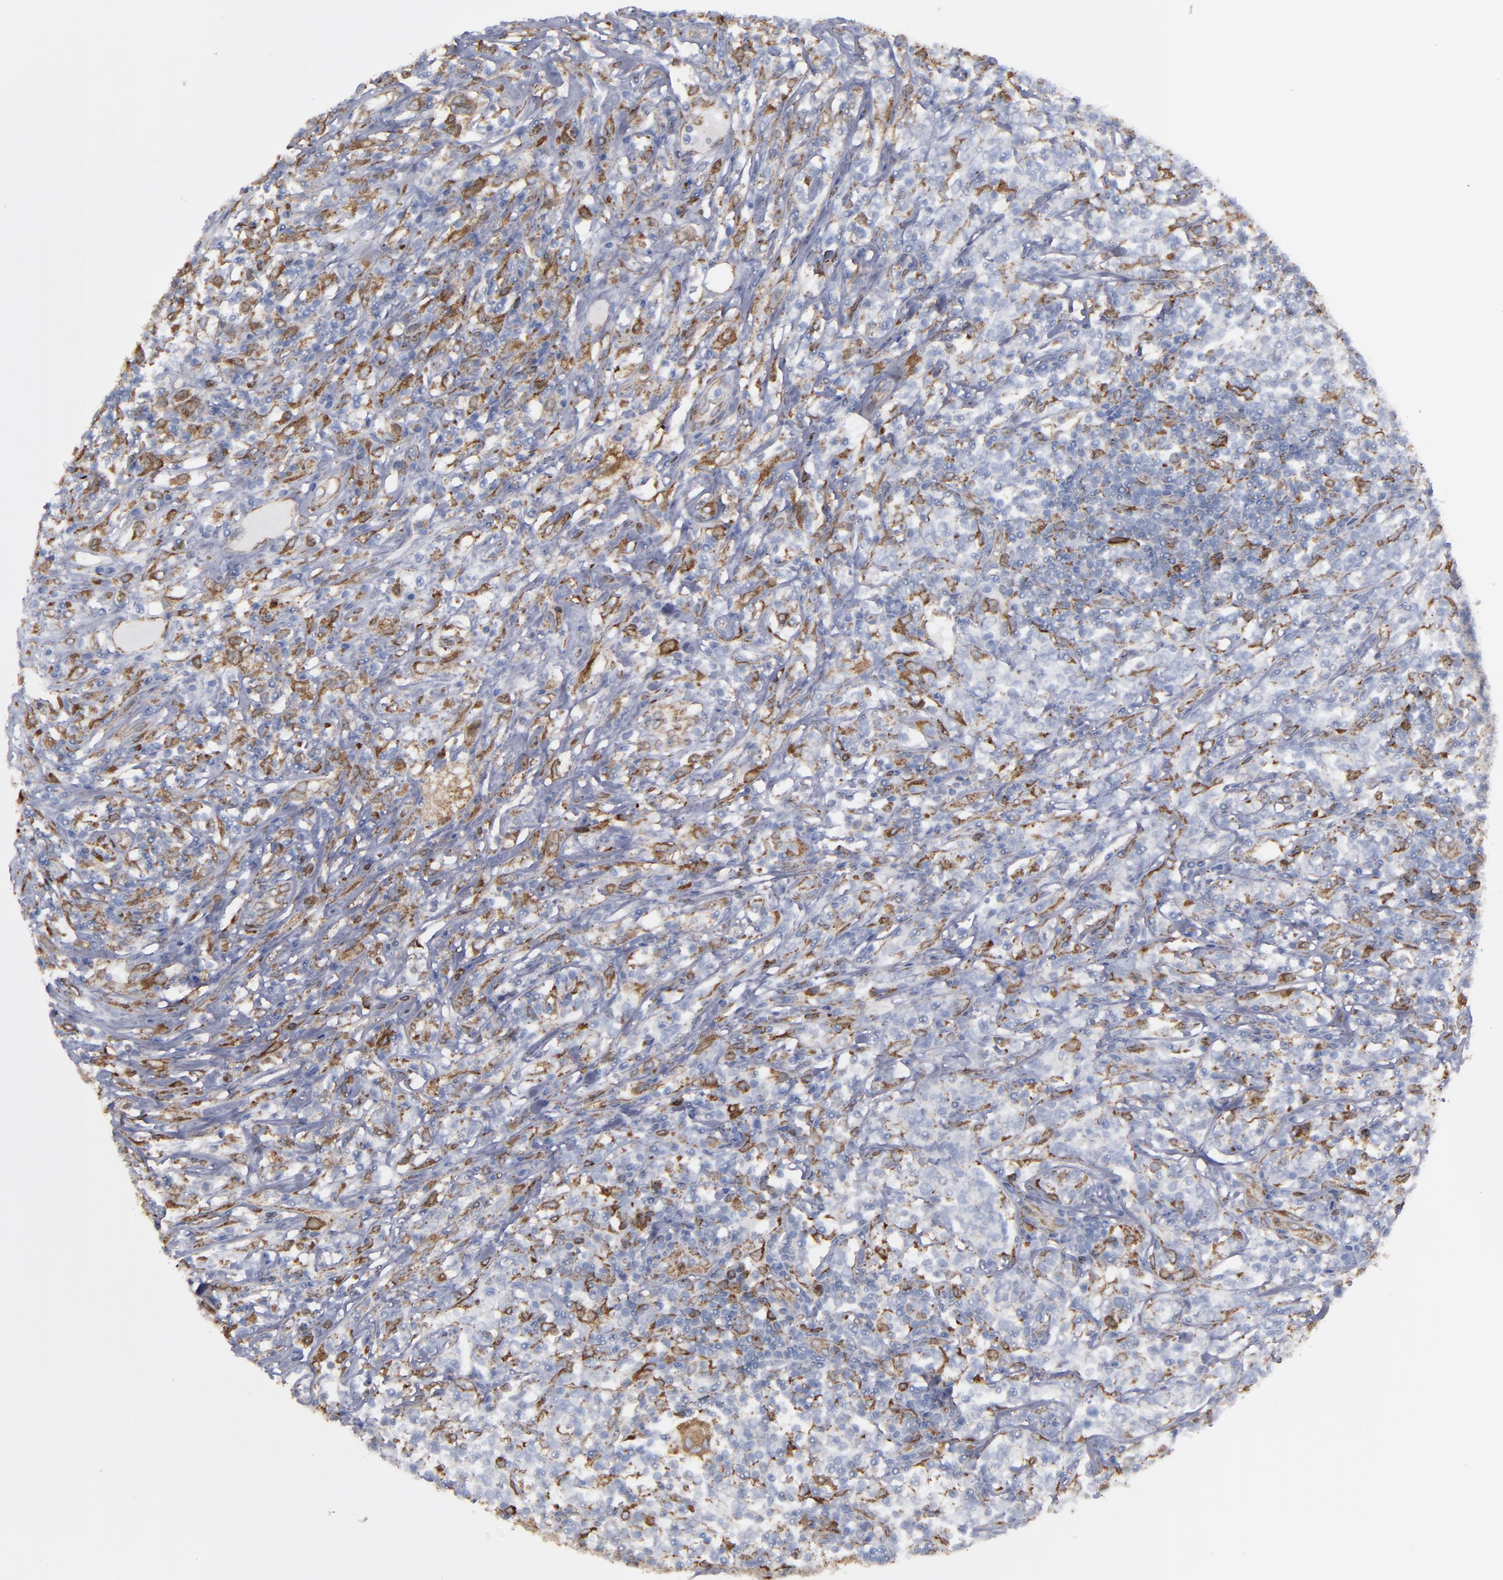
{"staining": {"intensity": "moderate", "quantity": "<25%", "location": "cytoplasmic/membranous"}, "tissue": "lymphoma", "cell_type": "Tumor cells", "image_type": "cancer", "snomed": [{"axis": "morphology", "description": "Malignant lymphoma, non-Hodgkin's type, High grade"}, {"axis": "topography", "description": "Lymph node"}], "caption": "Moderate cytoplasmic/membranous staining for a protein is seen in approximately <25% of tumor cells of lymphoma using immunohistochemistry.", "gene": "ERLIN2", "patient": {"sex": "female", "age": 84}}